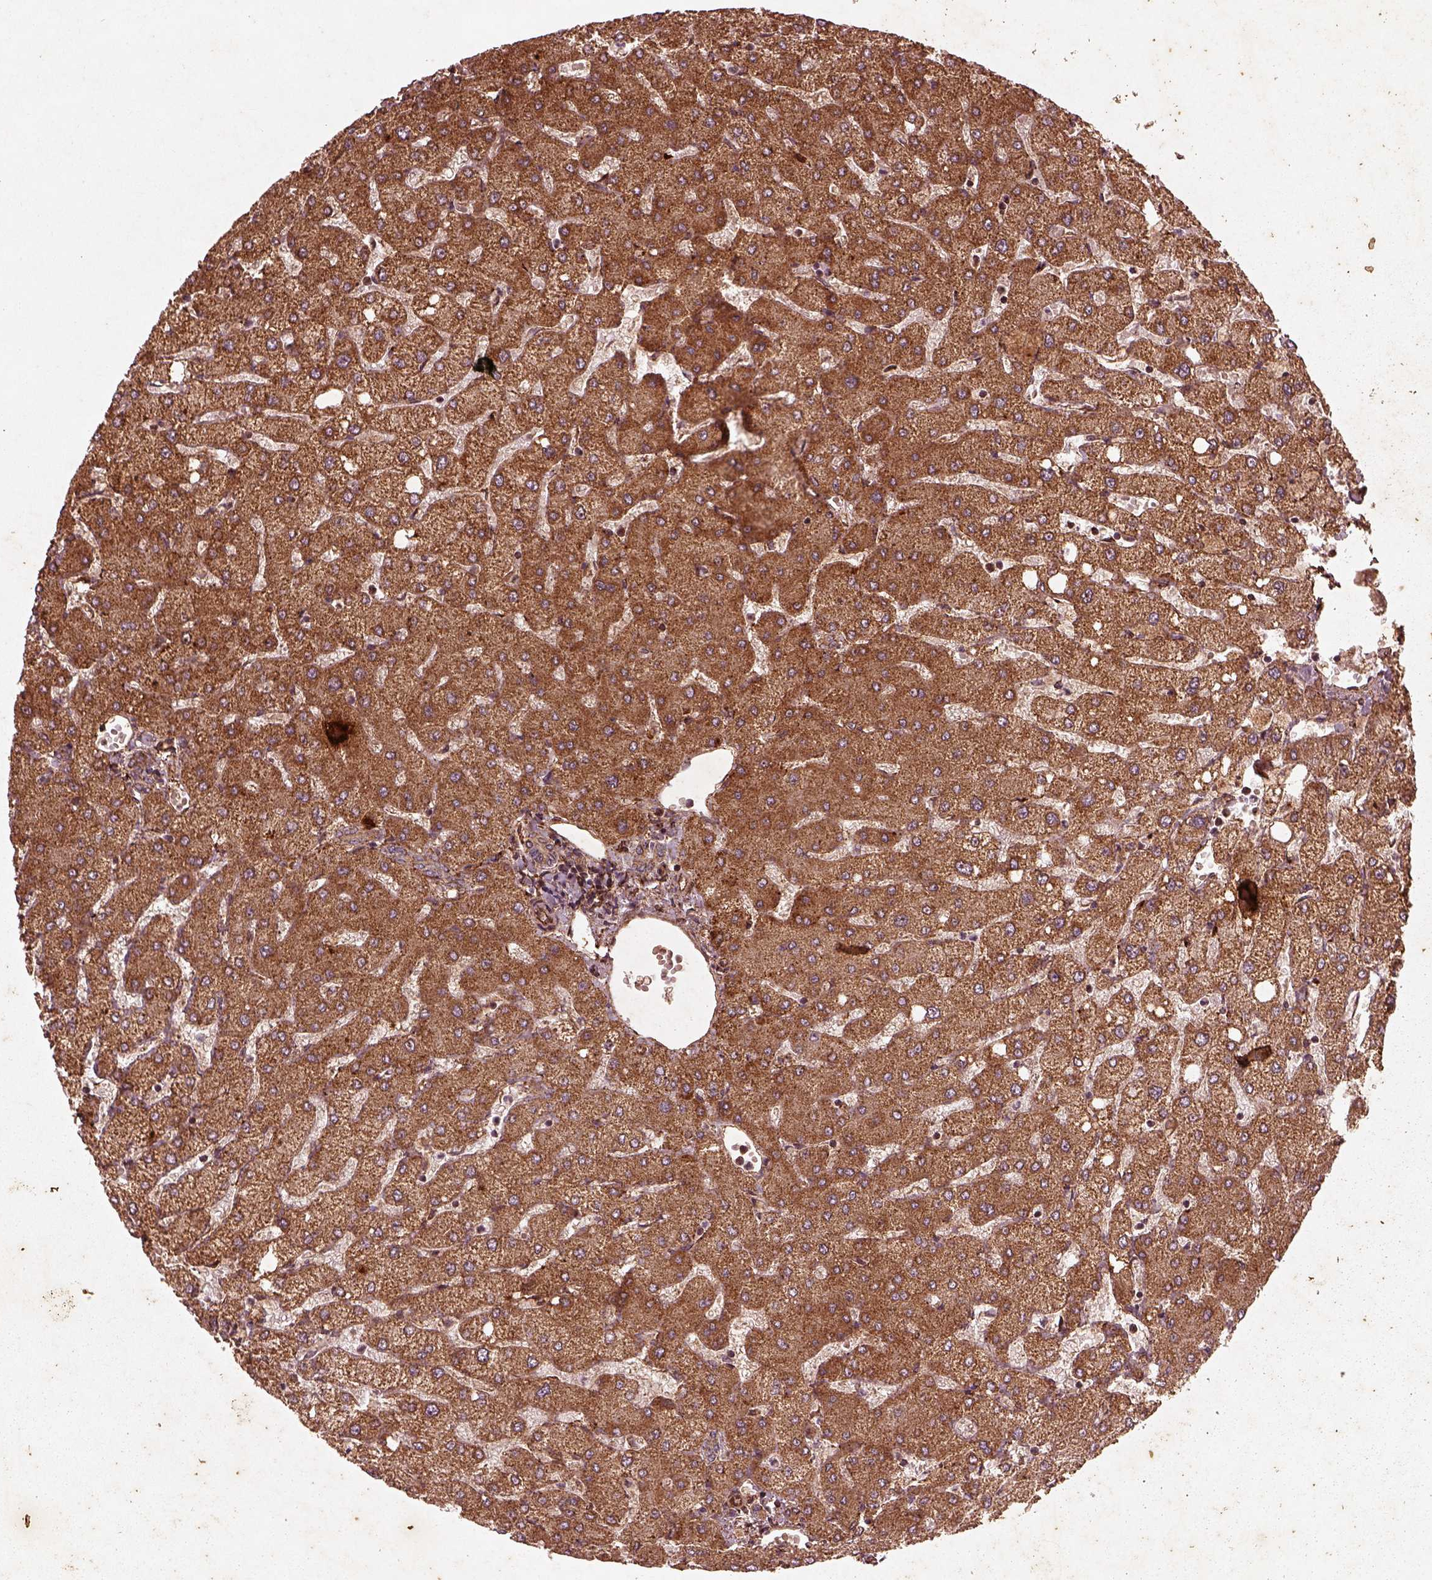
{"staining": {"intensity": "weak", "quantity": "25%-75%", "location": "cytoplasmic/membranous"}, "tissue": "liver", "cell_type": "Cholangiocytes", "image_type": "normal", "snomed": [{"axis": "morphology", "description": "Normal tissue, NOS"}, {"axis": "topography", "description": "Liver"}], "caption": "Human liver stained for a protein (brown) displays weak cytoplasmic/membranous positive staining in about 25%-75% of cholangiocytes.", "gene": "ENSG00000285130", "patient": {"sex": "female", "age": 54}}